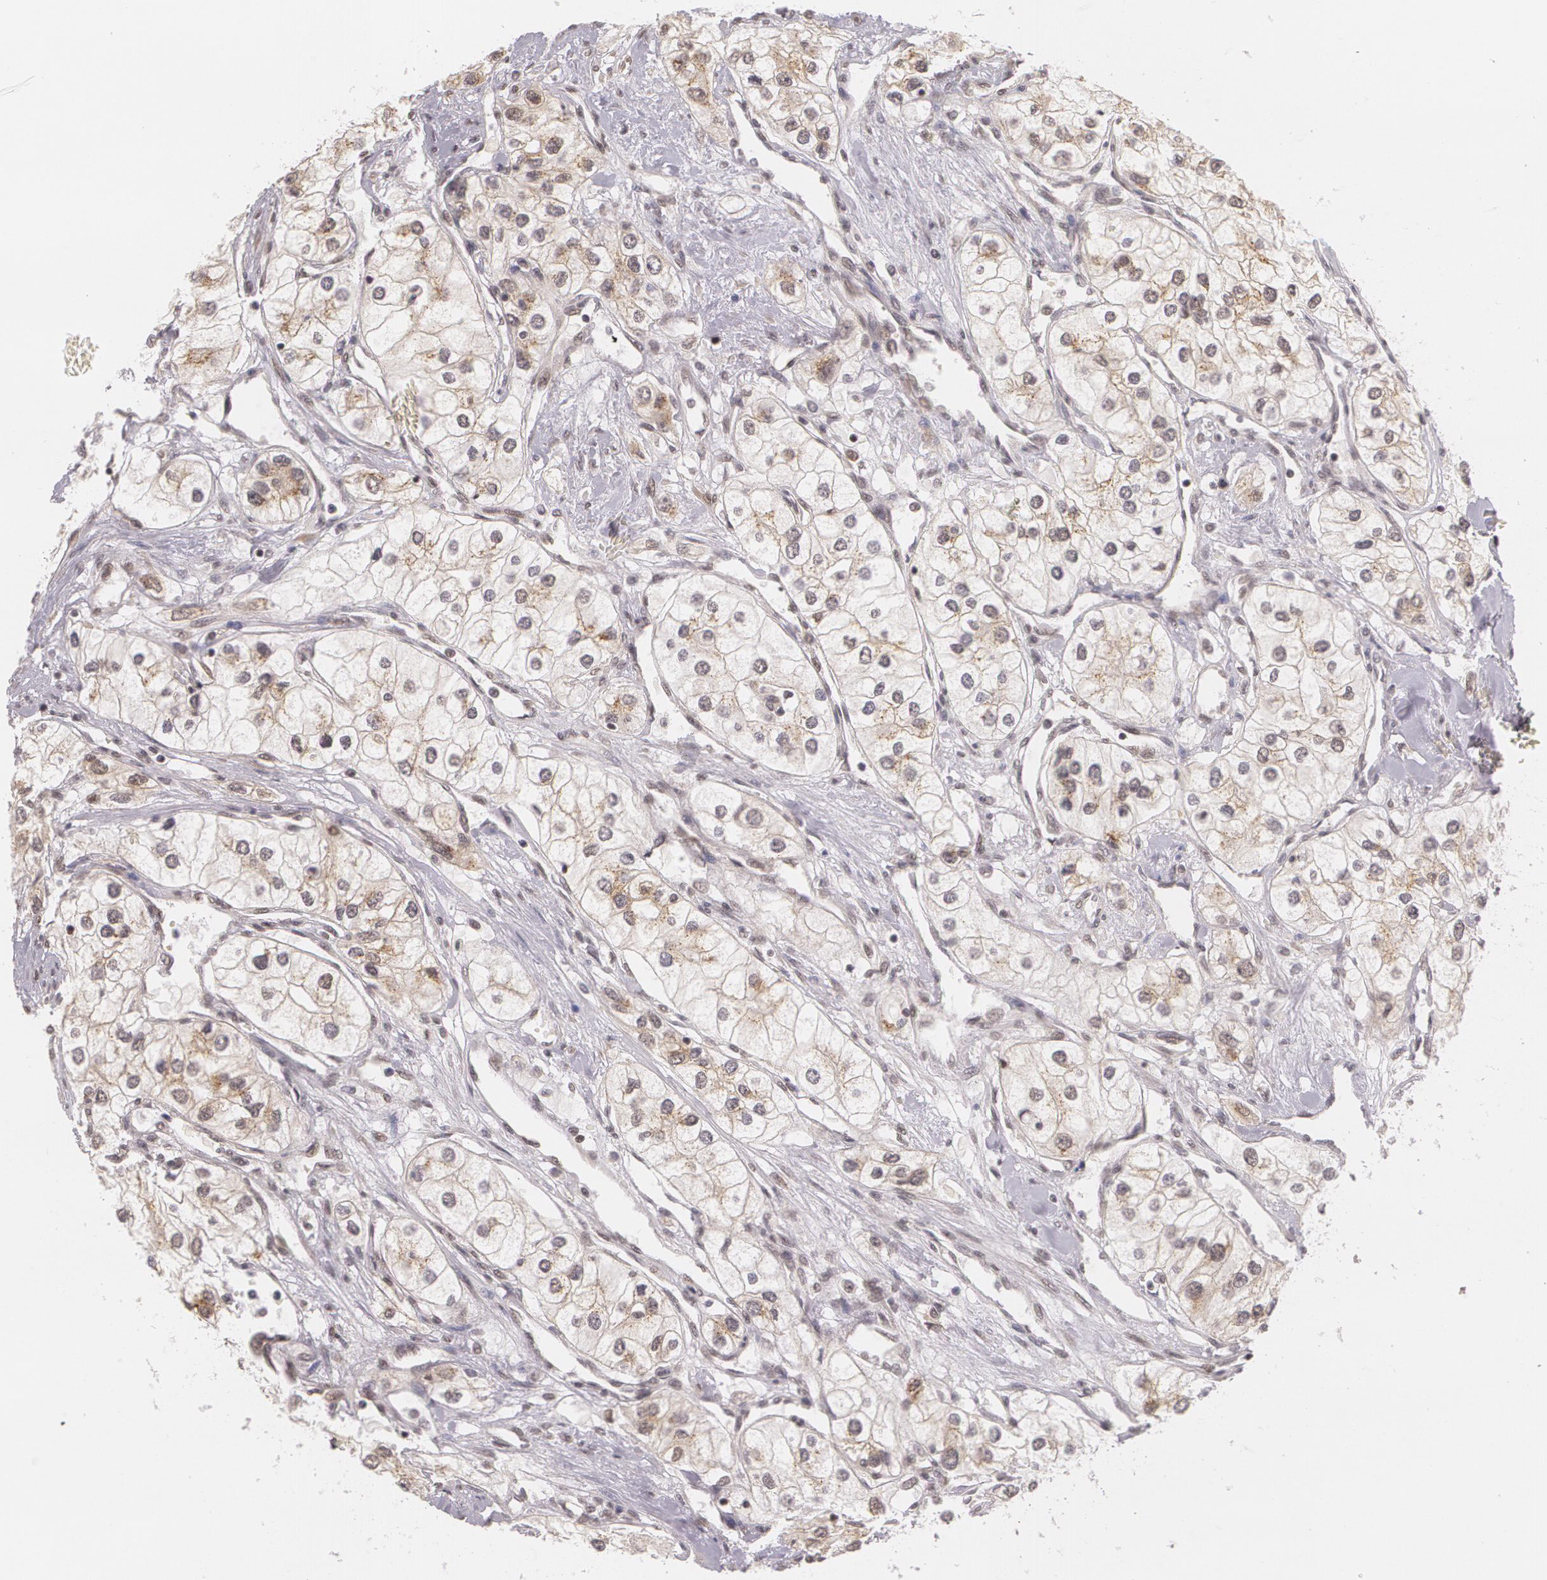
{"staining": {"intensity": "weak", "quantity": "<25%", "location": "cytoplasmic/membranous"}, "tissue": "renal cancer", "cell_type": "Tumor cells", "image_type": "cancer", "snomed": [{"axis": "morphology", "description": "Adenocarcinoma, NOS"}, {"axis": "topography", "description": "Kidney"}], "caption": "The histopathology image exhibits no significant expression in tumor cells of adenocarcinoma (renal). (DAB IHC visualized using brightfield microscopy, high magnification).", "gene": "ALX1", "patient": {"sex": "male", "age": 57}}